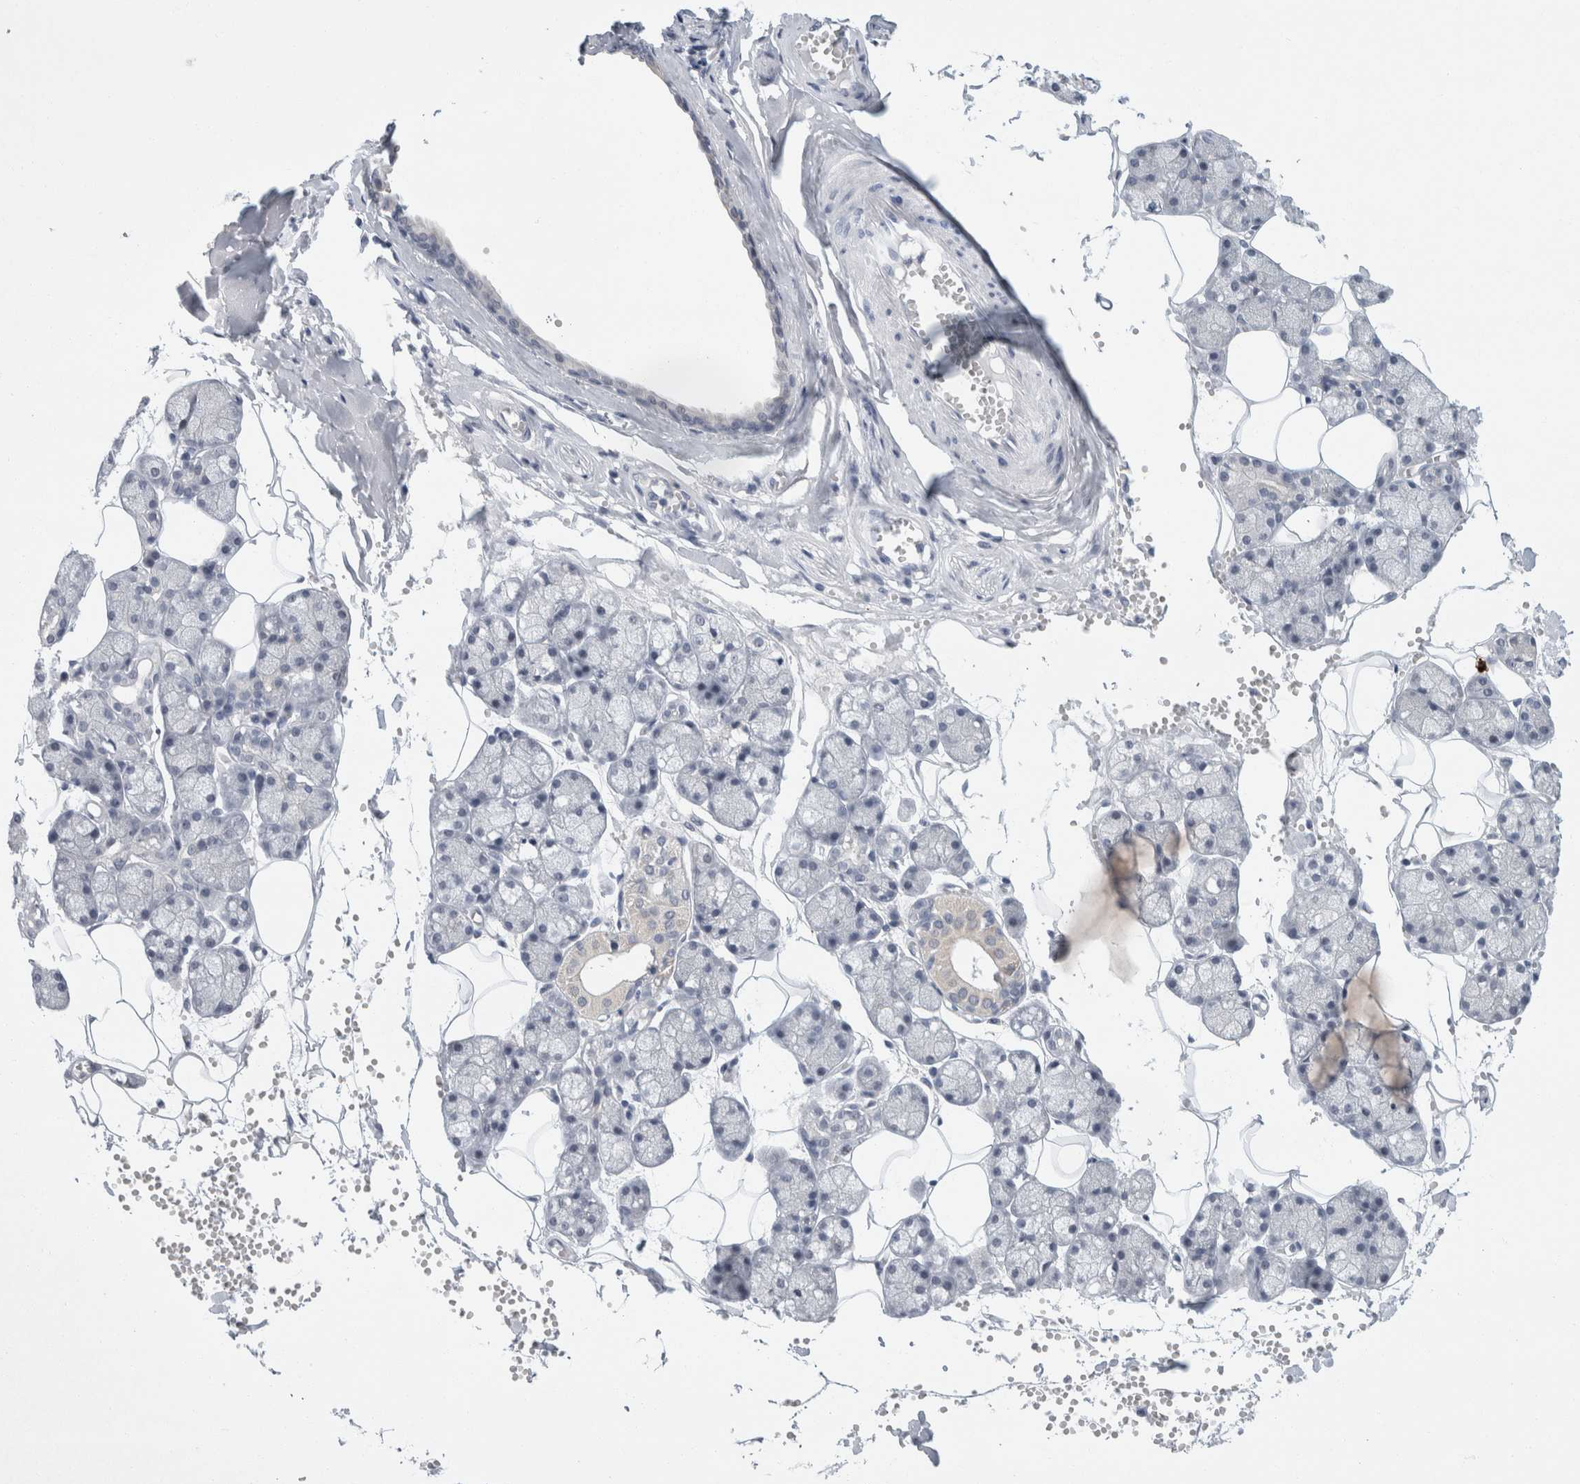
{"staining": {"intensity": "weak", "quantity": "<25%", "location": "cytoplasmic/membranous"}, "tissue": "salivary gland", "cell_type": "Glandular cells", "image_type": "normal", "snomed": [{"axis": "morphology", "description": "Normal tissue, NOS"}, {"axis": "topography", "description": "Salivary gland"}], "caption": "DAB immunohistochemical staining of normal human salivary gland exhibits no significant staining in glandular cells. The staining was performed using DAB (3,3'-diaminobenzidine) to visualize the protein expression in brown, while the nuclei were stained in blue with hematoxylin (Magnification: 20x).", "gene": "NIPA1", "patient": {"sex": "male", "age": 62}}